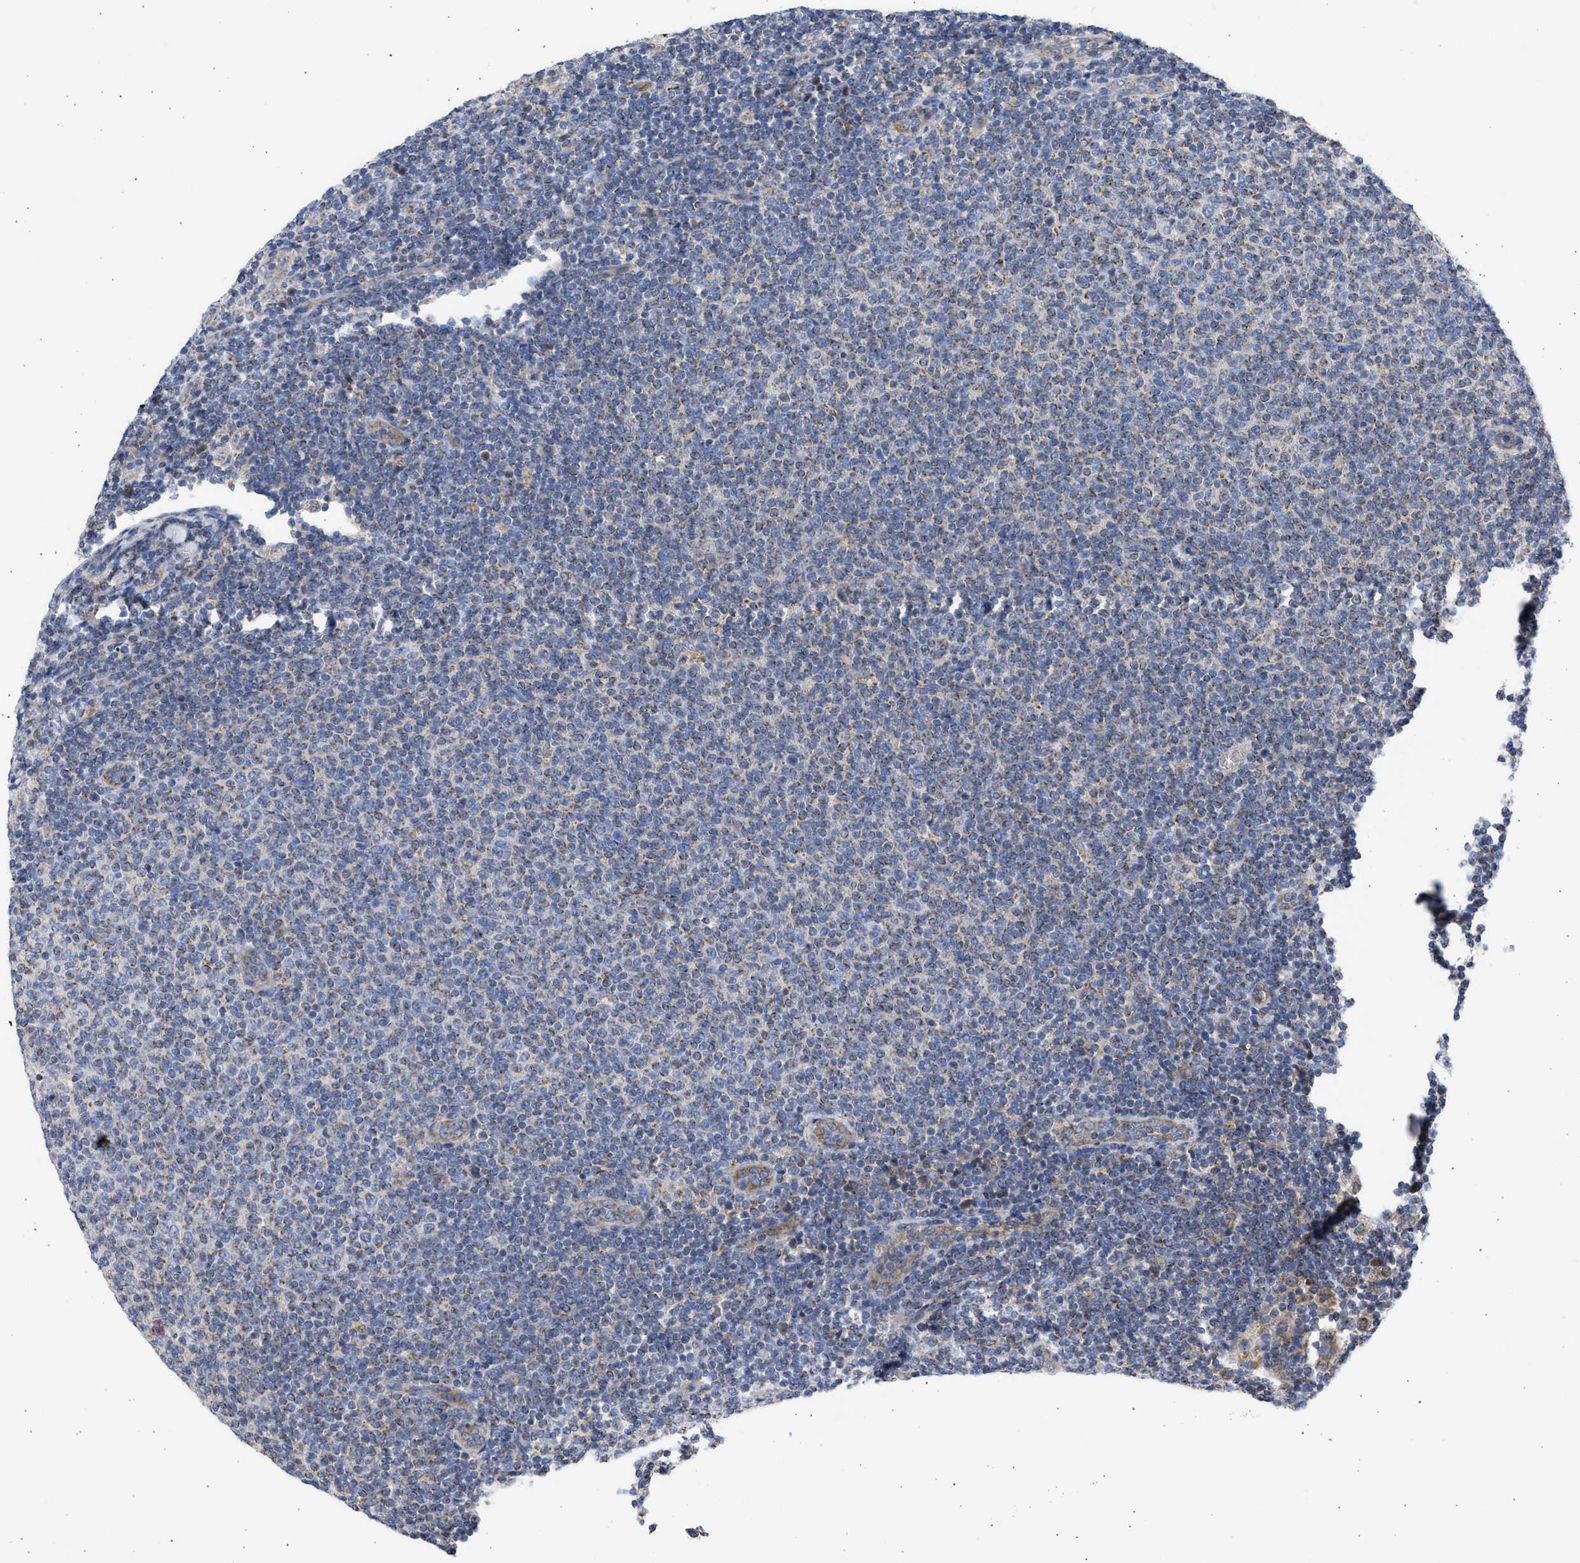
{"staining": {"intensity": "weak", "quantity": ">75%", "location": "cytoplasmic/membranous"}, "tissue": "lymphoma", "cell_type": "Tumor cells", "image_type": "cancer", "snomed": [{"axis": "morphology", "description": "Malignant lymphoma, non-Hodgkin's type, Low grade"}, {"axis": "topography", "description": "Lymph node"}], "caption": "DAB immunohistochemical staining of lymphoma displays weak cytoplasmic/membranous protein positivity in approximately >75% of tumor cells. (Brightfield microscopy of DAB IHC at high magnification).", "gene": "BTG3", "patient": {"sex": "male", "age": 66}}